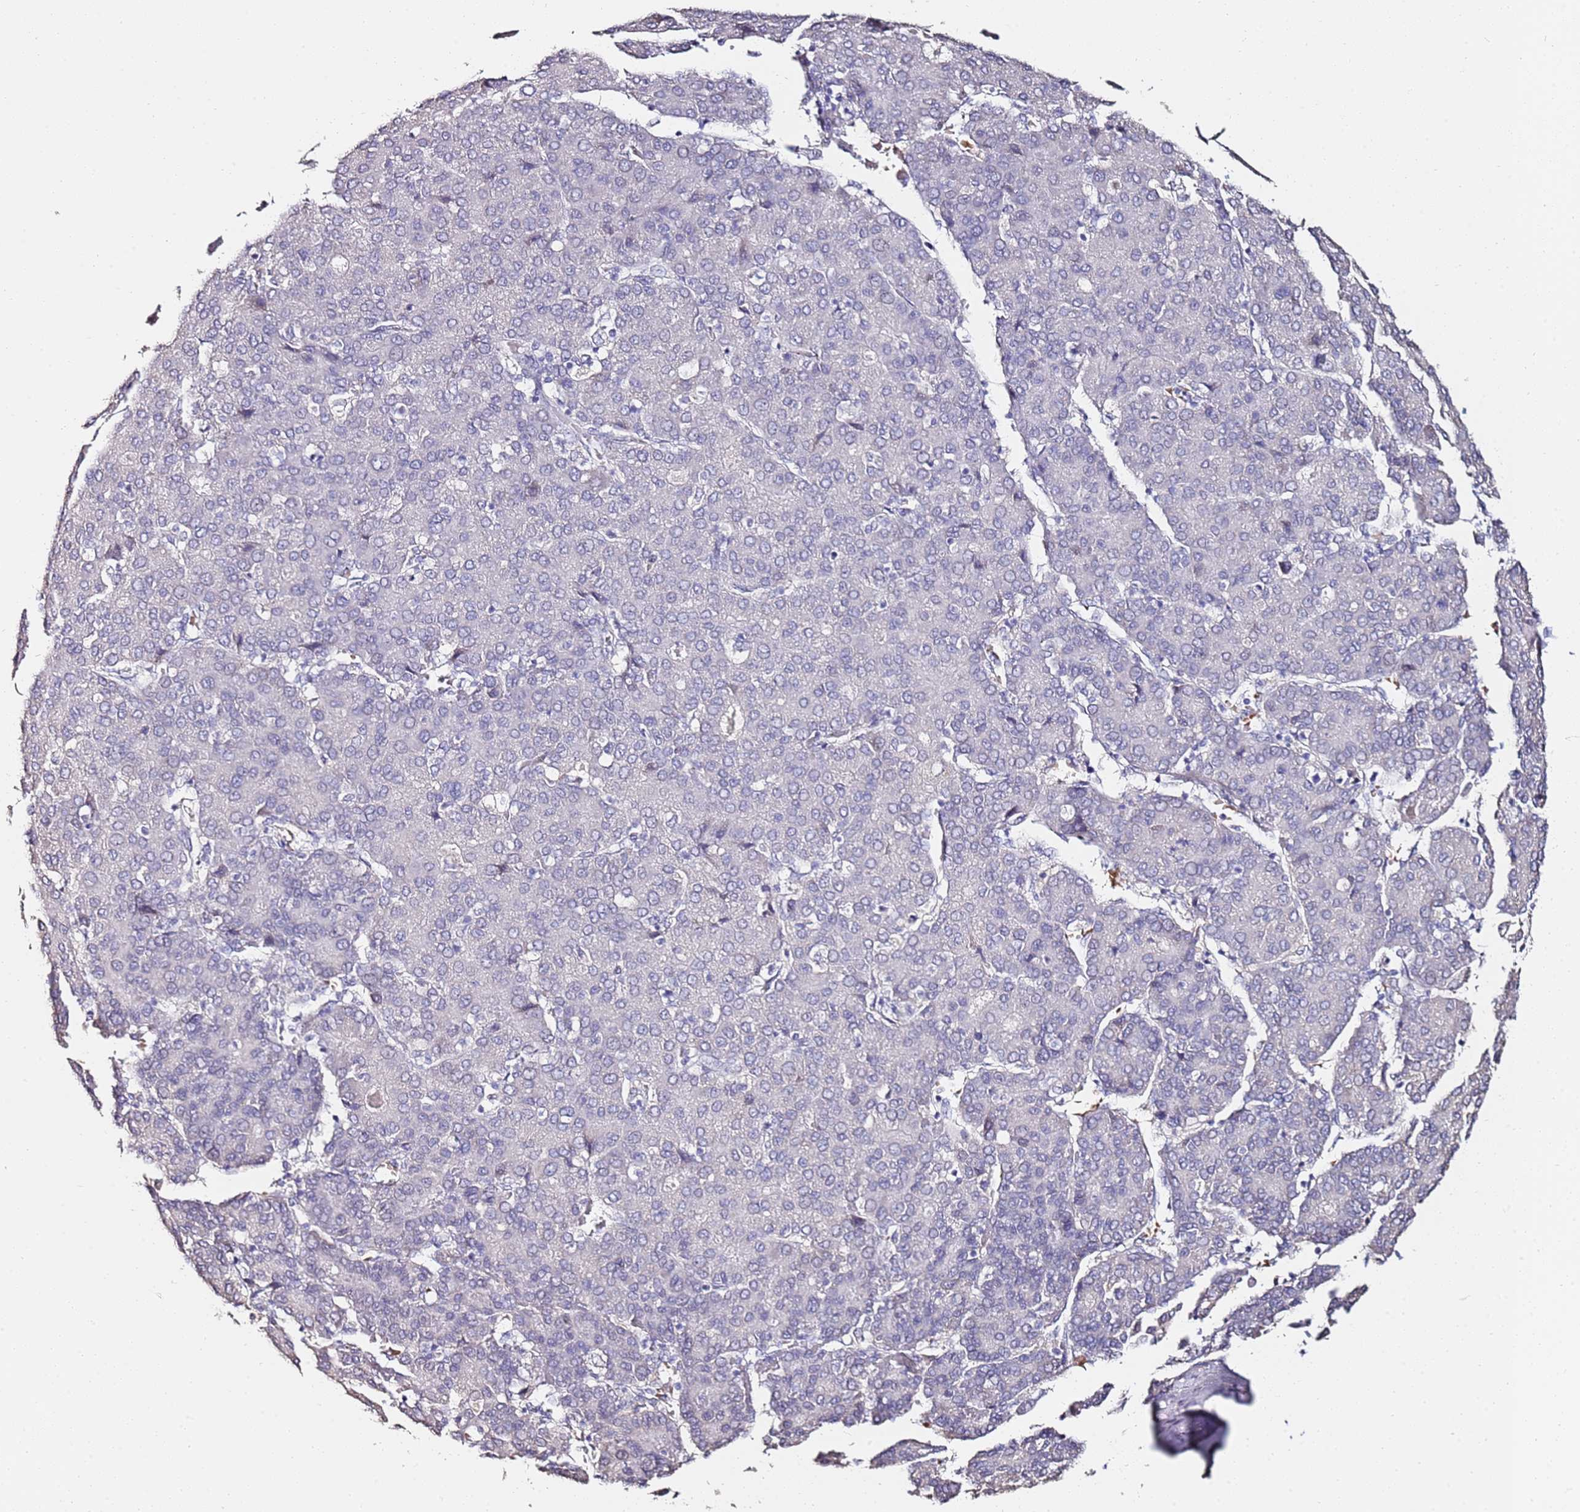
{"staining": {"intensity": "negative", "quantity": "none", "location": "none"}, "tissue": "liver cancer", "cell_type": "Tumor cells", "image_type": "cancer", "snomed": [{"axis": "morphology", "description": "Carcinoma, Hepatocellular, NOS"}, {"axis": "topography", "description": "Liver"}], "caption": "The immunohistochemistry photomicrograph has no significant staining in tumor cells of liver cancer tissue. (Immunohistochemistry, brightfield microscopy, high magnification).", "gene": "C3orf80", "patient": {"sex": "male", "age": 65}}